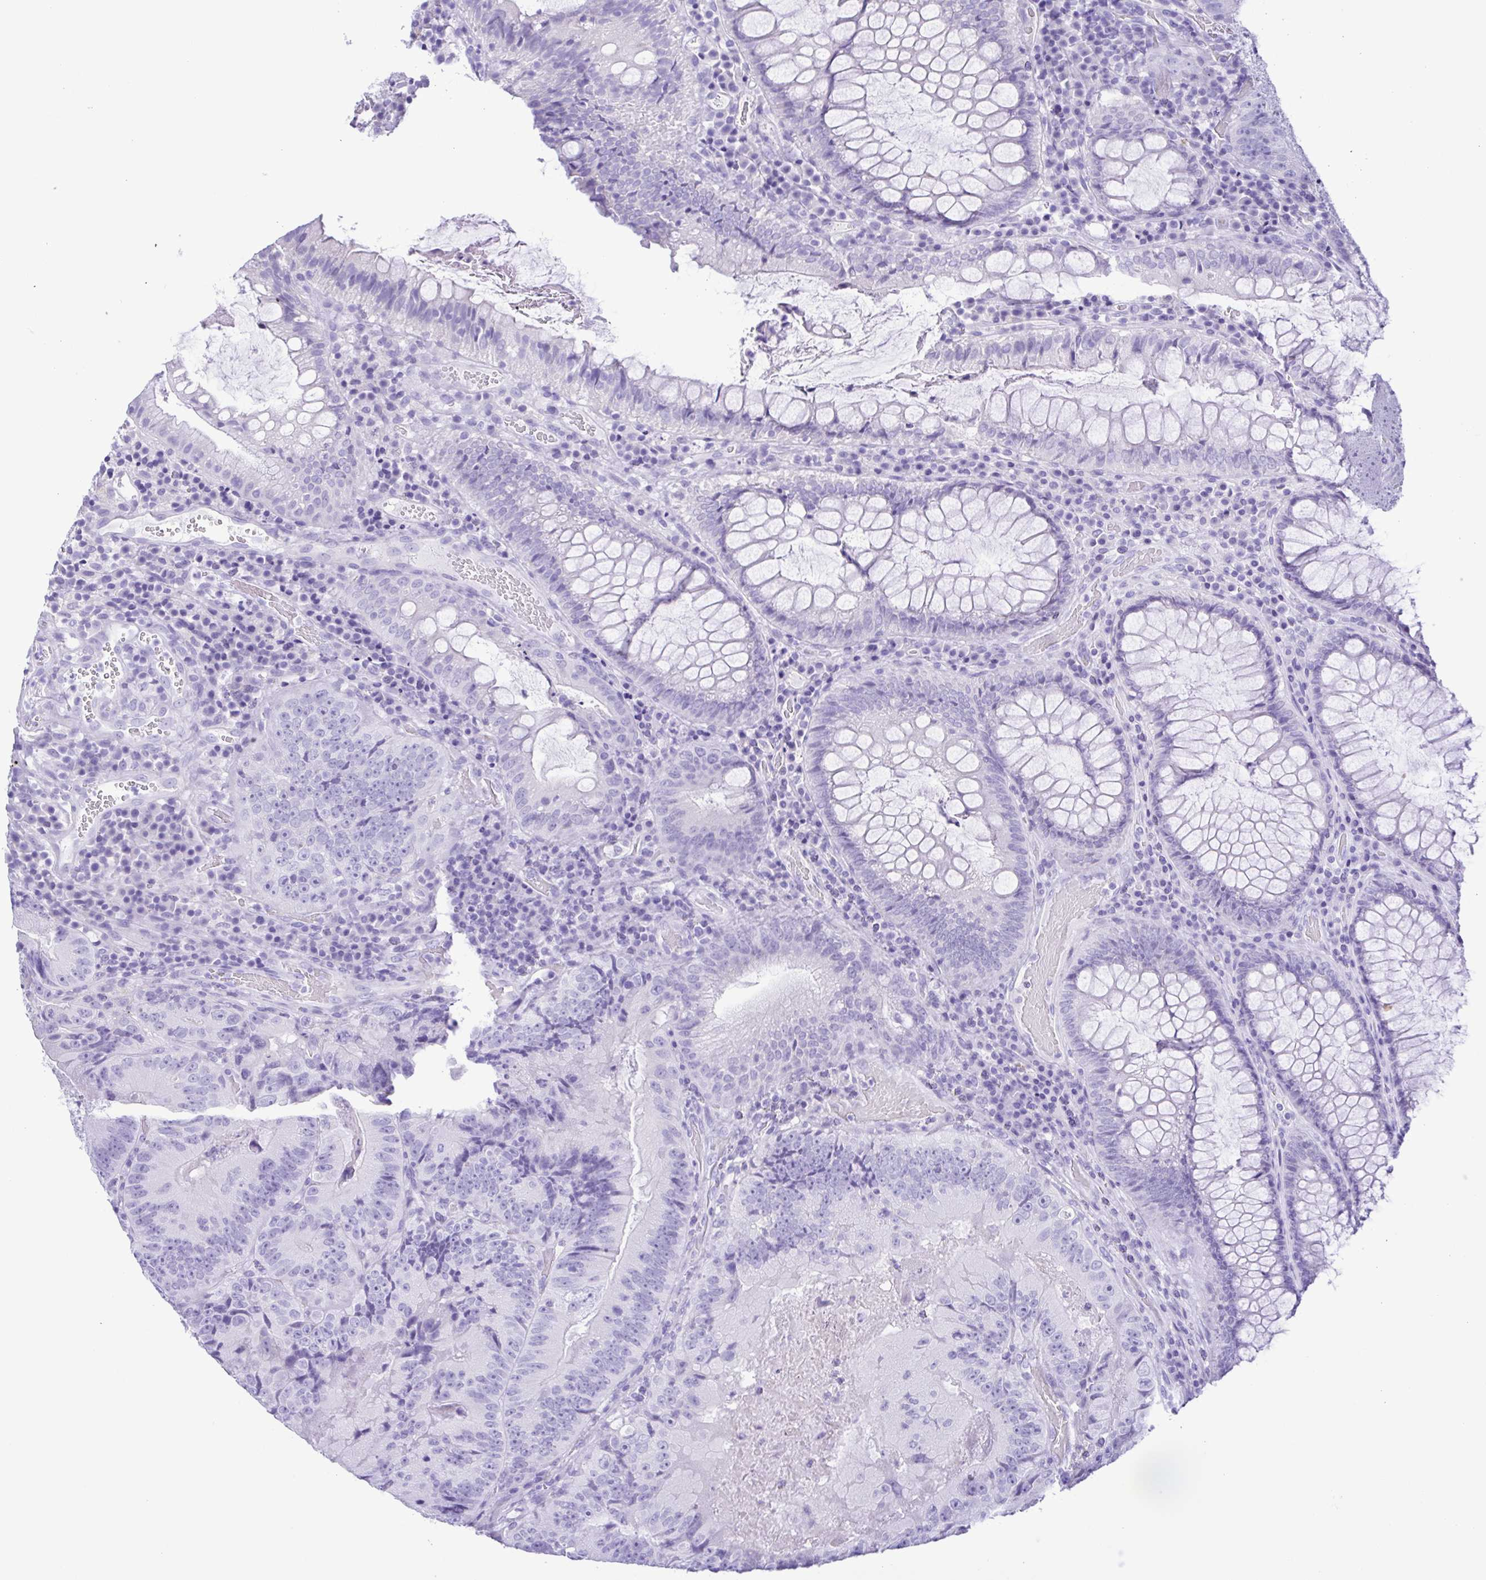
{"staining": {"intensity": "negative", "quantity": "none", "location": "none"}, "tissue": "colorectal cancer", "cell_type": "Tumor cells", "image_type": "cancer", "snomed": [{"axis": "morphology", "description": "Adenocarcinoma, NOS"}, {"axis": "topography", "description": "Colon"}], "caption": "Tumor cells are negative for protein expression in human adenocarcinoma (colorectal).", "gene": "OVGP1", "patient": {"sex": "female", "age": 86}}